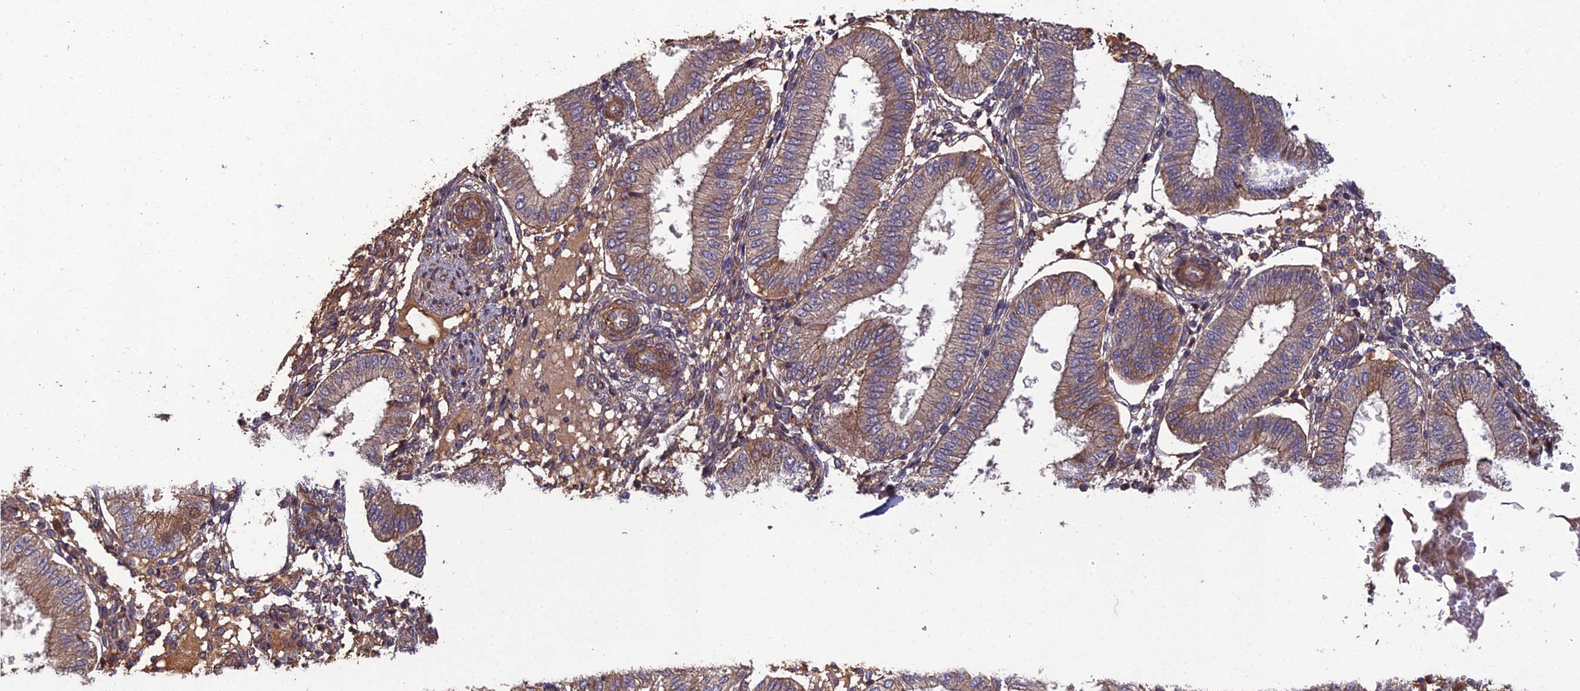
{"staining": {"intensity": "moderate", "quantity": ">75%", "location": "cytoplasmic/membranous"}, "tissue": "endometrium", "cell_type": "Cells in endometrial stroma", "image_type": "normal", "snomed": [{"axis": "morphology", "description": "Normal tissue, NOS"}, {"axis": "topography", "description": "Endometrium"}], "caption": "Endometrium stained for a protein (brown) exhibits moderate cytoplasmic/membranous positive expression in about >75% of cells in endometrial stroma.", "gene": "ATP6V0A2", "patient": {"sex": "female", "age": 39}}